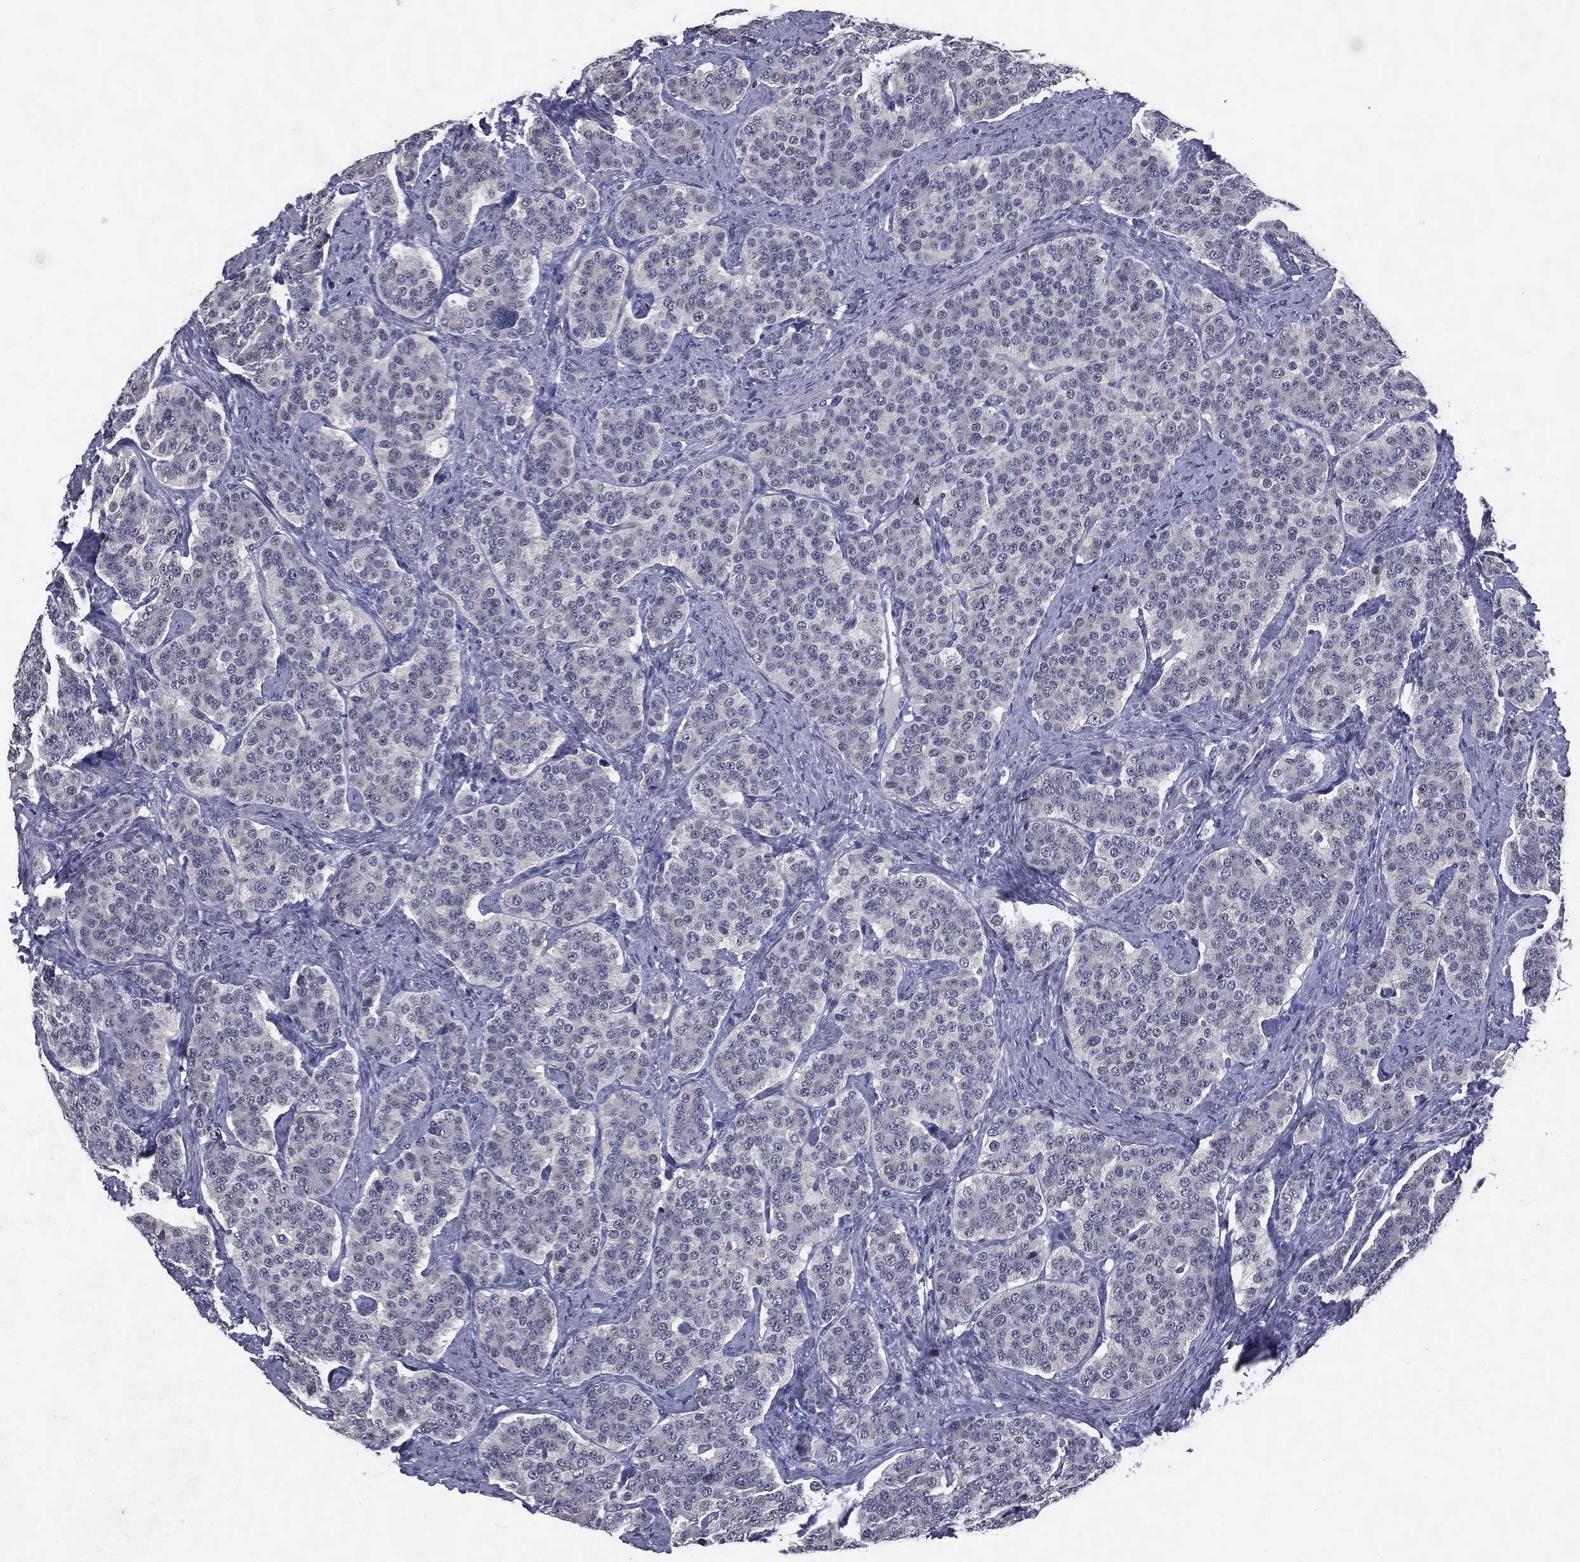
{"staining": {"intensity": "negative", "quantity": "none", "location": "none"}, "tissue": "carcinoid", "cell_type": "Tumor cells", "image_type": "cancer", "snomed": [{"axis": "morphology", "description": "Carcinoid, malignant, NOS"}, {"axis": "topography", "description": "Small intestine"}], "caption": "DAB (3,3'-diaminobenzidine) immunohistochemical staining of human malignant carcinoid displays no significant positivity in tumor cells.", "gene": "IFT27", "patient": {"sex": "female", "age": 58}}